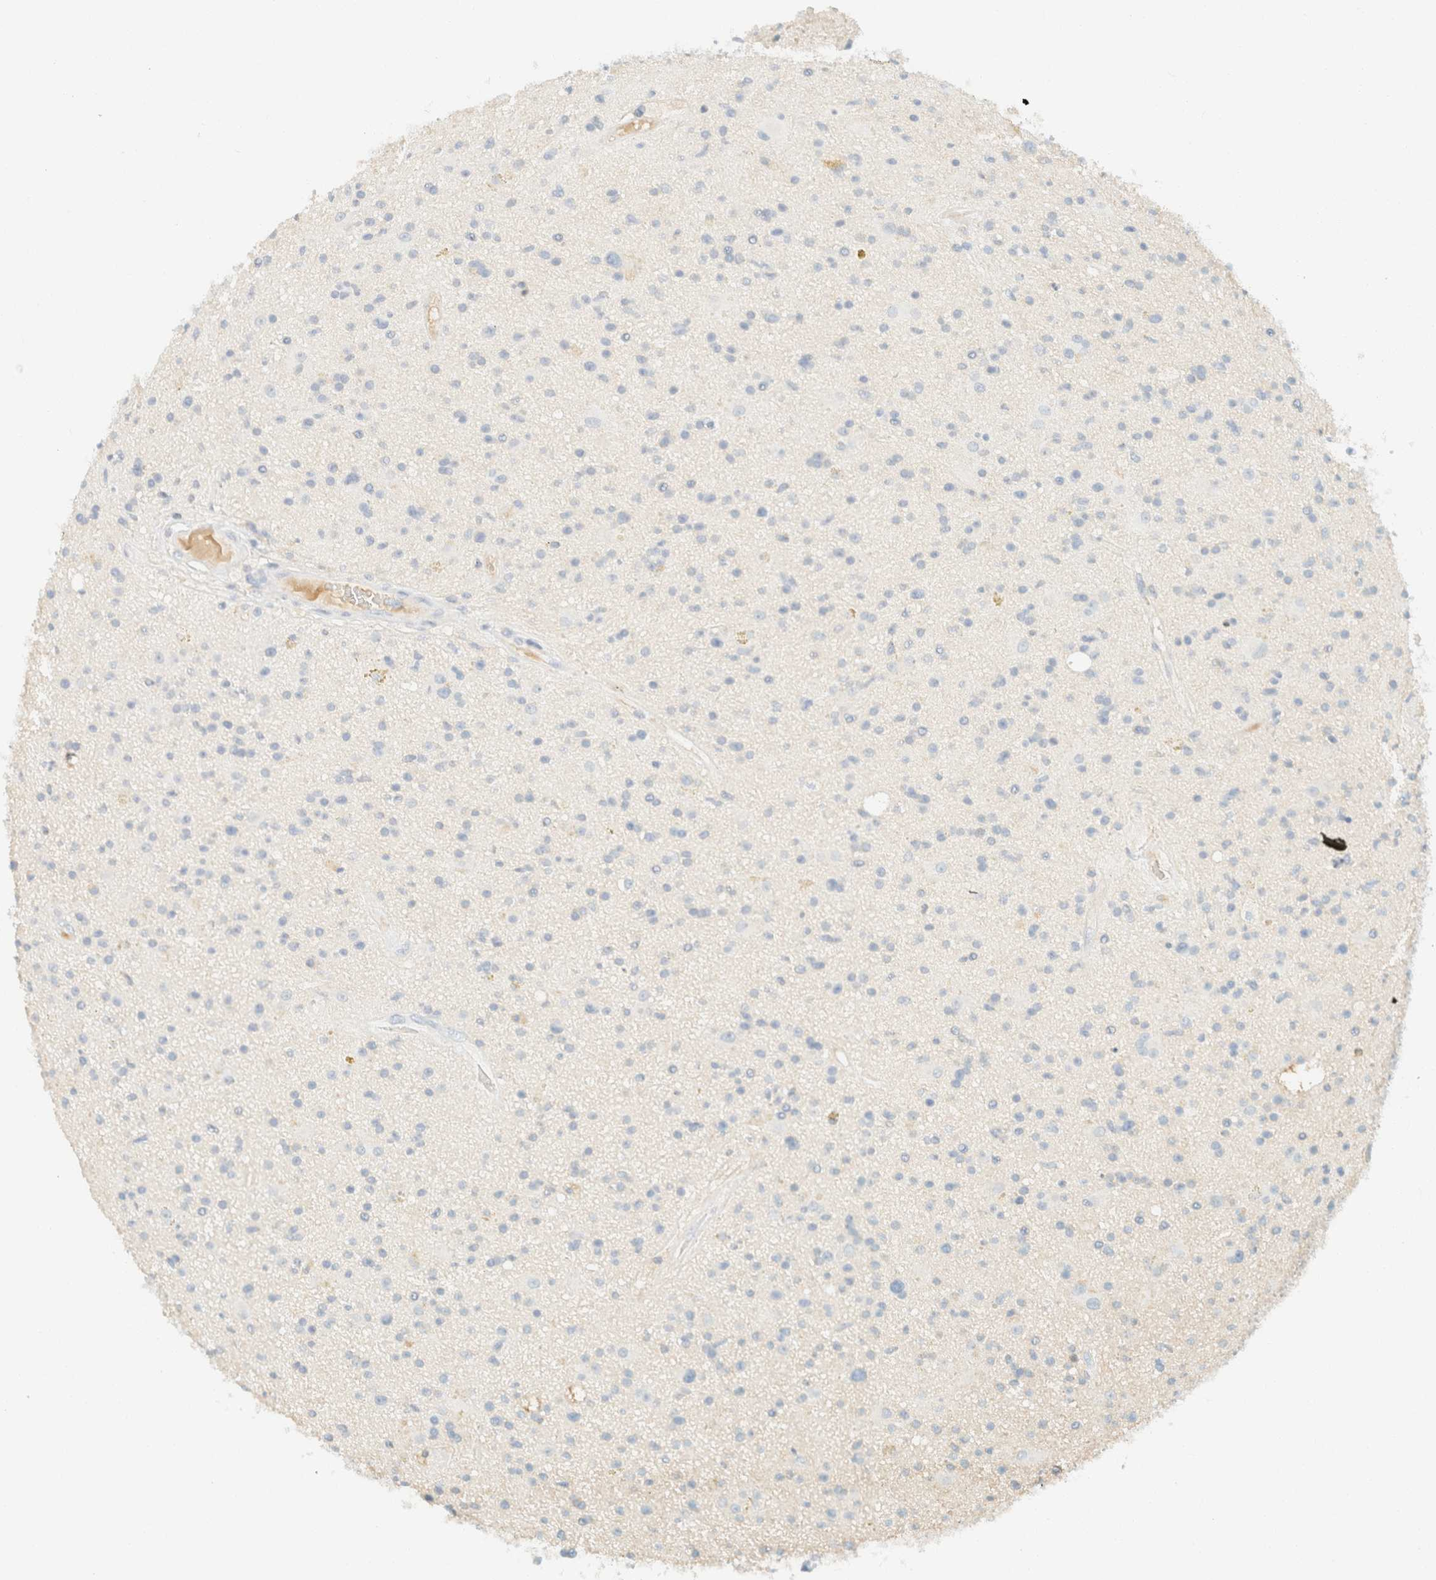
{"staining": {"intensity": "negative", "quantity": "none", "location": "none"}, "tissue": "glioma", "cell_type": "Tumor cells", "image_type": "cancer", "snomed": [{"axis": "morphology", "description": "Glioma, malignant, High grade"}, {"axis": "topography", "description": "Brain"}], "caption": "This is an IHC image of malignant high-grade glioma. There is no staining in tumor cells.", "gene": "GPA33", "patient": {"sex": "male", "age": 33}}